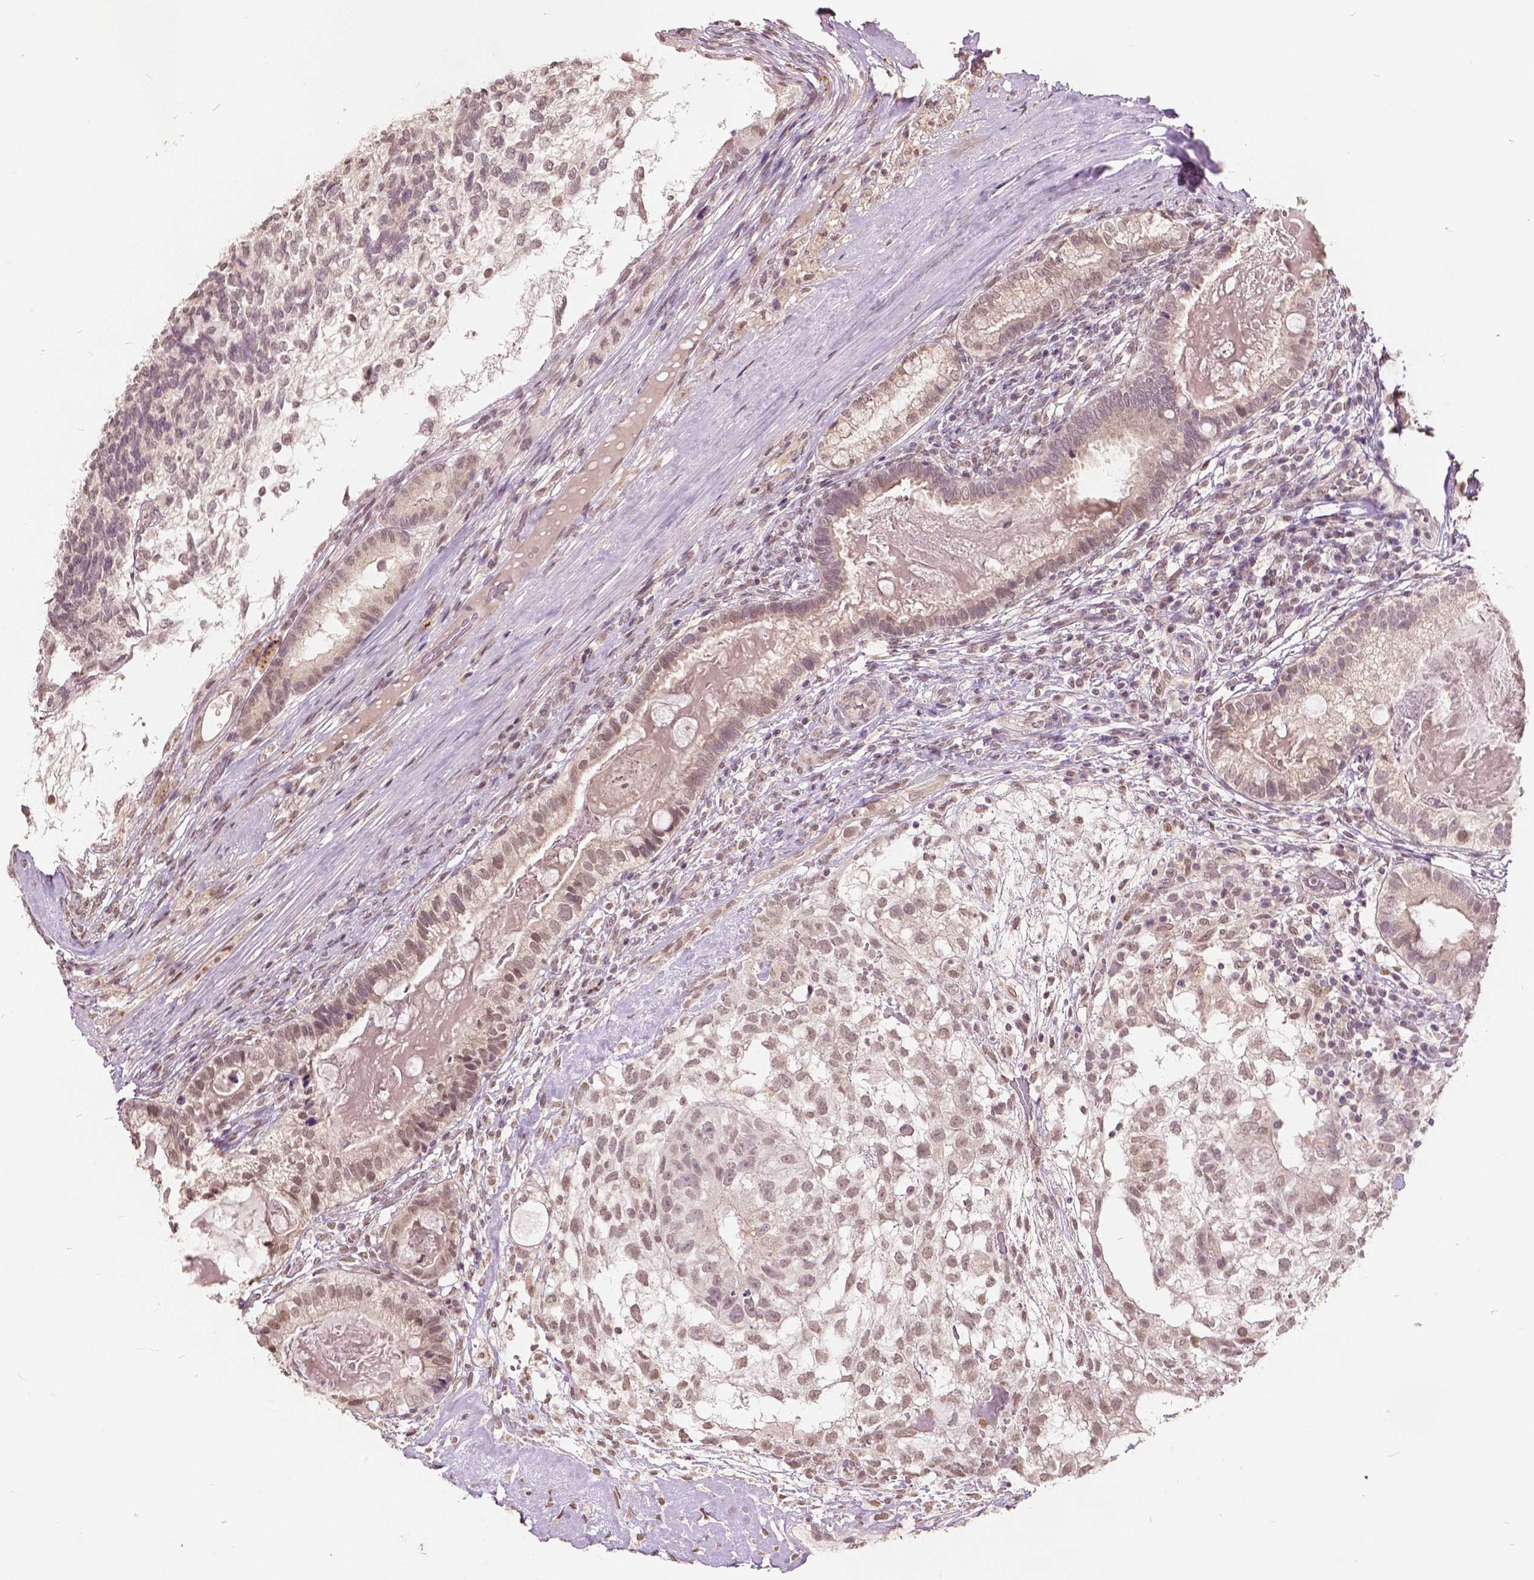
{"staining": {"intensity": "moderate", "quantity": ">75%", "location": "nuclear"}, "tissue": "testis cancer", "cell_type": "Tumor cells", "image_type": "cancer", "snomed": [{"axis": "morphology", "description": "Seminoma, NOS"}, {"axis": "morphology", "description": "Carcinoma, Embryonal, NOS"}, {"axis": "topography", "description": "Testis"}], "caption": "Brown immunohistochemical staining in testis cancer shows moderate nuclear expression in approximately >75% of tumor cells.", "gene": "HOXA10", "patient": {"sex": "male", "age": 41}}